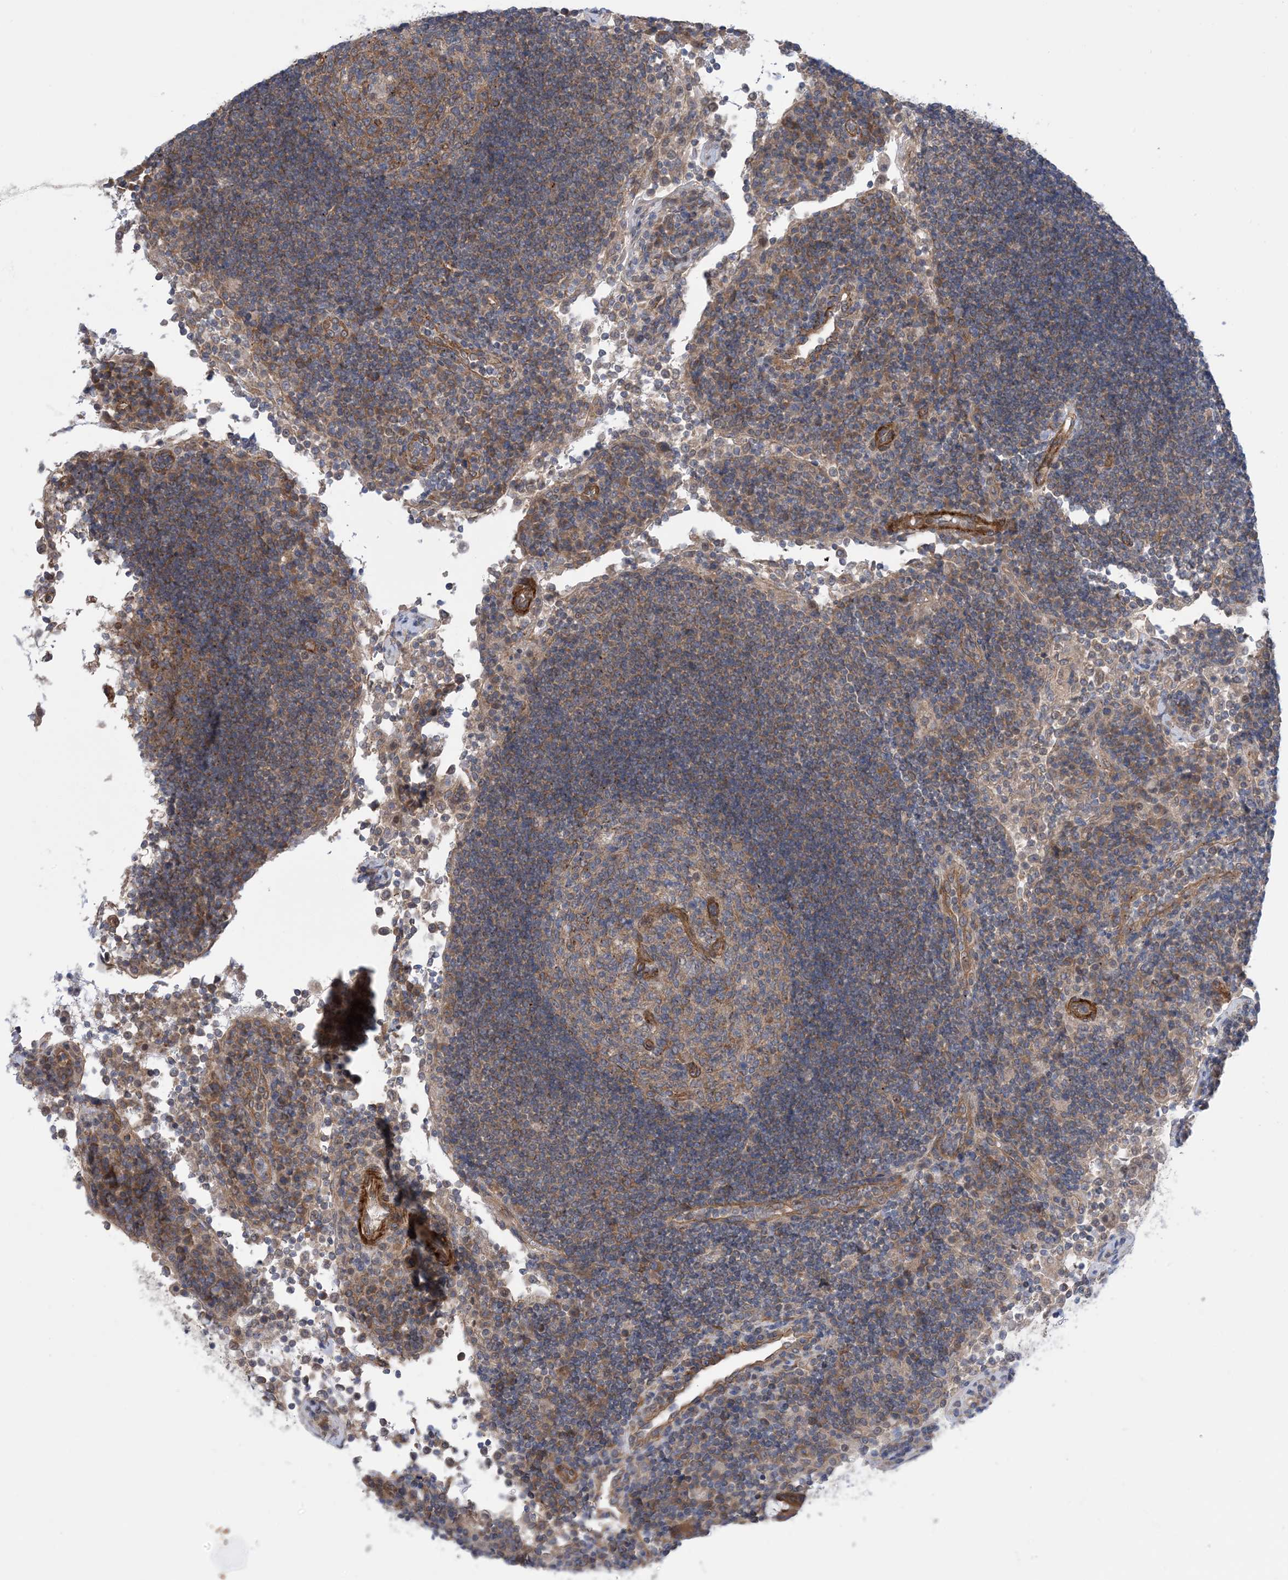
{"staining": {"intensity": "moderate", "quantity": "25%-75%", "location": "cytoplasmic/membranous"}, "tissue": "lymph node", "cell_type": "Germinal center cells", "image_type": "normal", "snomed": [{"axis": "morphology", "description": "Normal tissue, NOS"}, {"axis": "topography", "description": "Lymph node"}], "caption": "About 25%-75% of germinal center cells in benign lymph node reveal moderate cytoplasmic/membranous protein expression as visualized by brown immunohistochemical staining.", "gene": "EHBP1", "patient": {"sex": "female", "age": 53}}